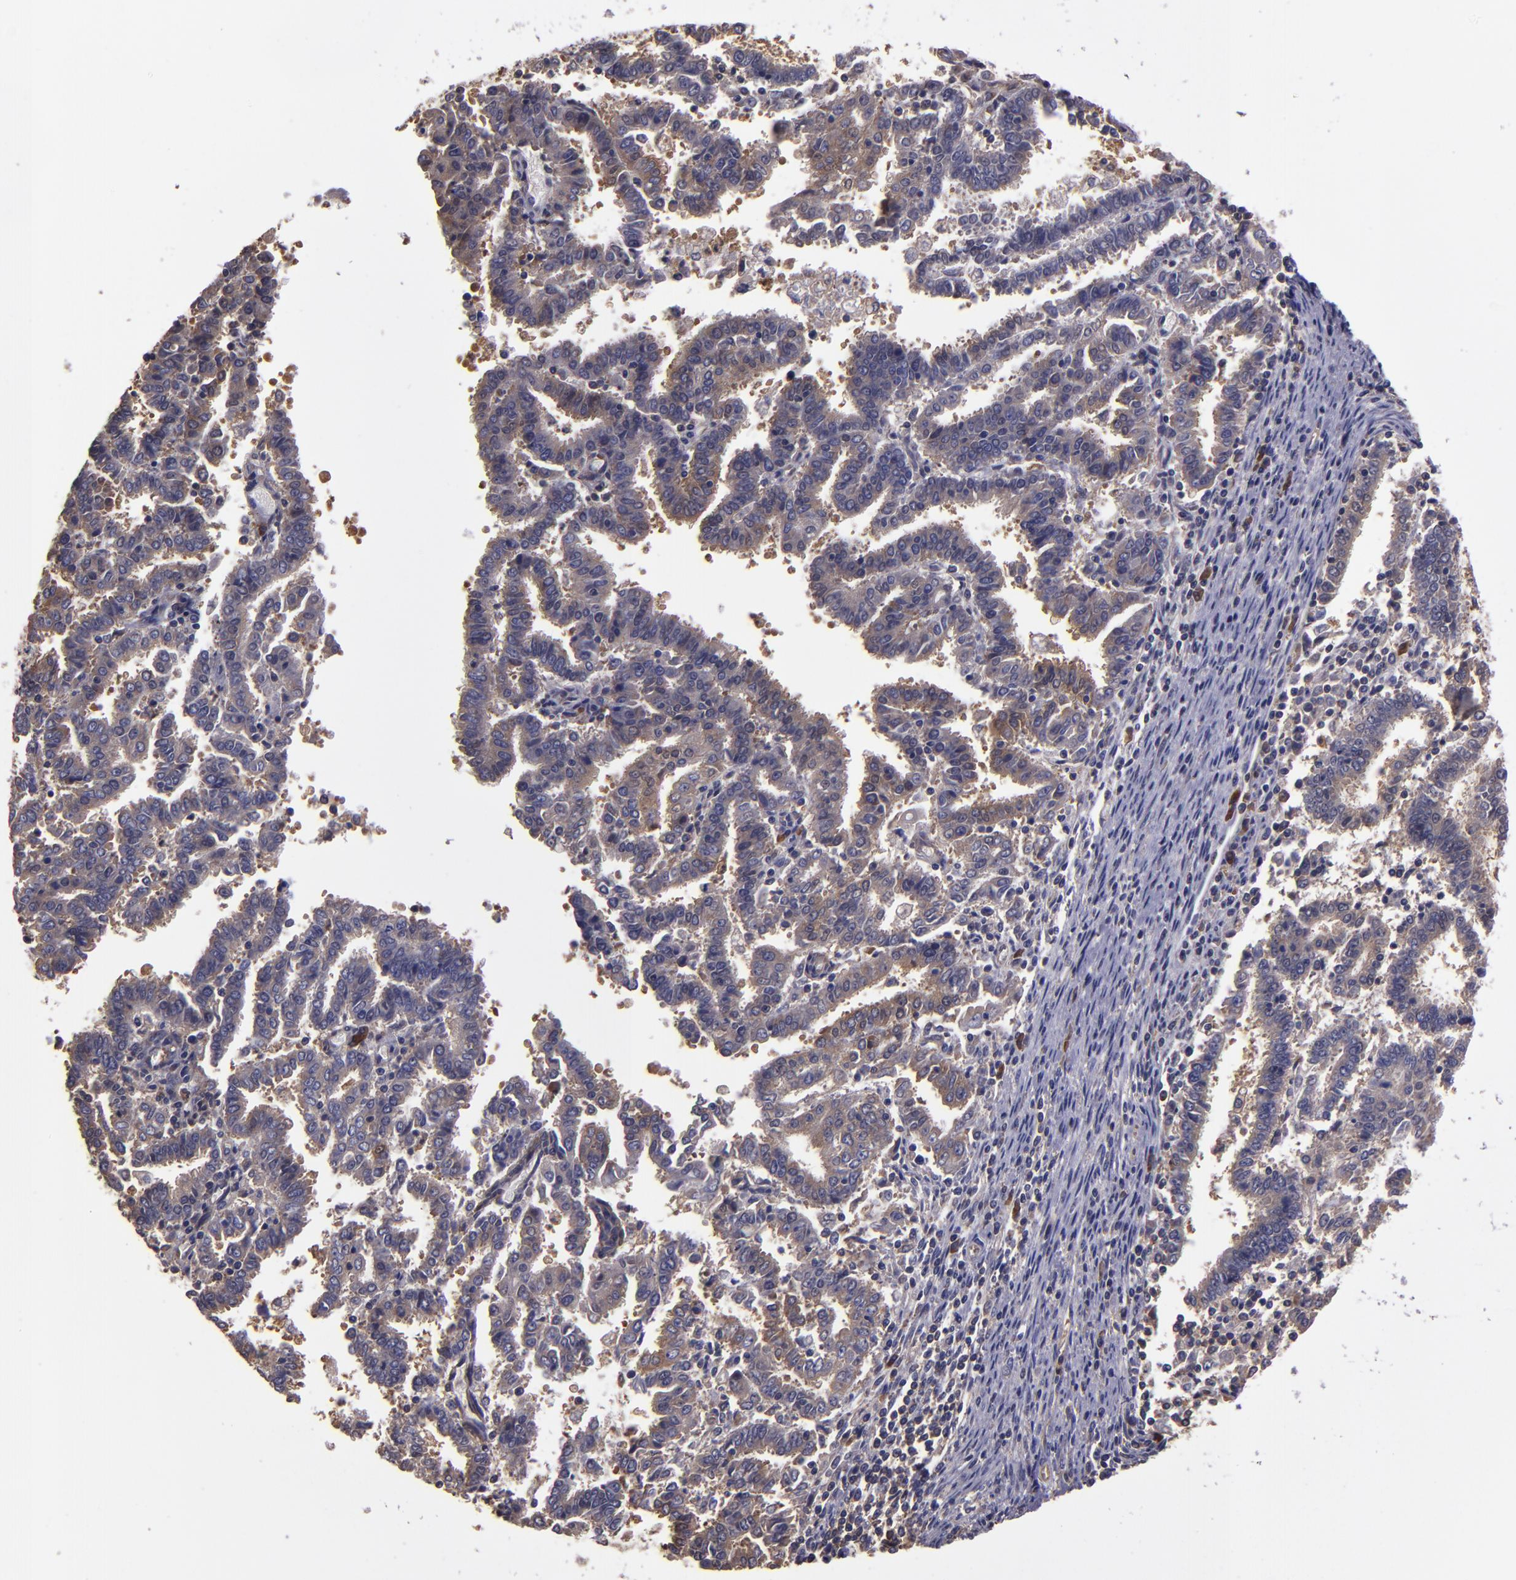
{"staining": {"intensity": "moderate", "quantity": "25%-75%", "location": "cytoplasmic/membranous"}, "tissue": "endometrial cancer", "cell_type": "Tumor cells", "image_type": "cancer", "snomed": [{"axis": "morphology", "description": "Adenocarcinoma, NOS"}, {"axis": "topography", "description": "Uterus"}], "caption": "Tumor cells show moderate cytoplasmic/membranous positivity in about 25%-75% of cells in endometrial adenocarcinoma.", "gene": "CARS1", "patient": {"sex": "female", "age": 83}}